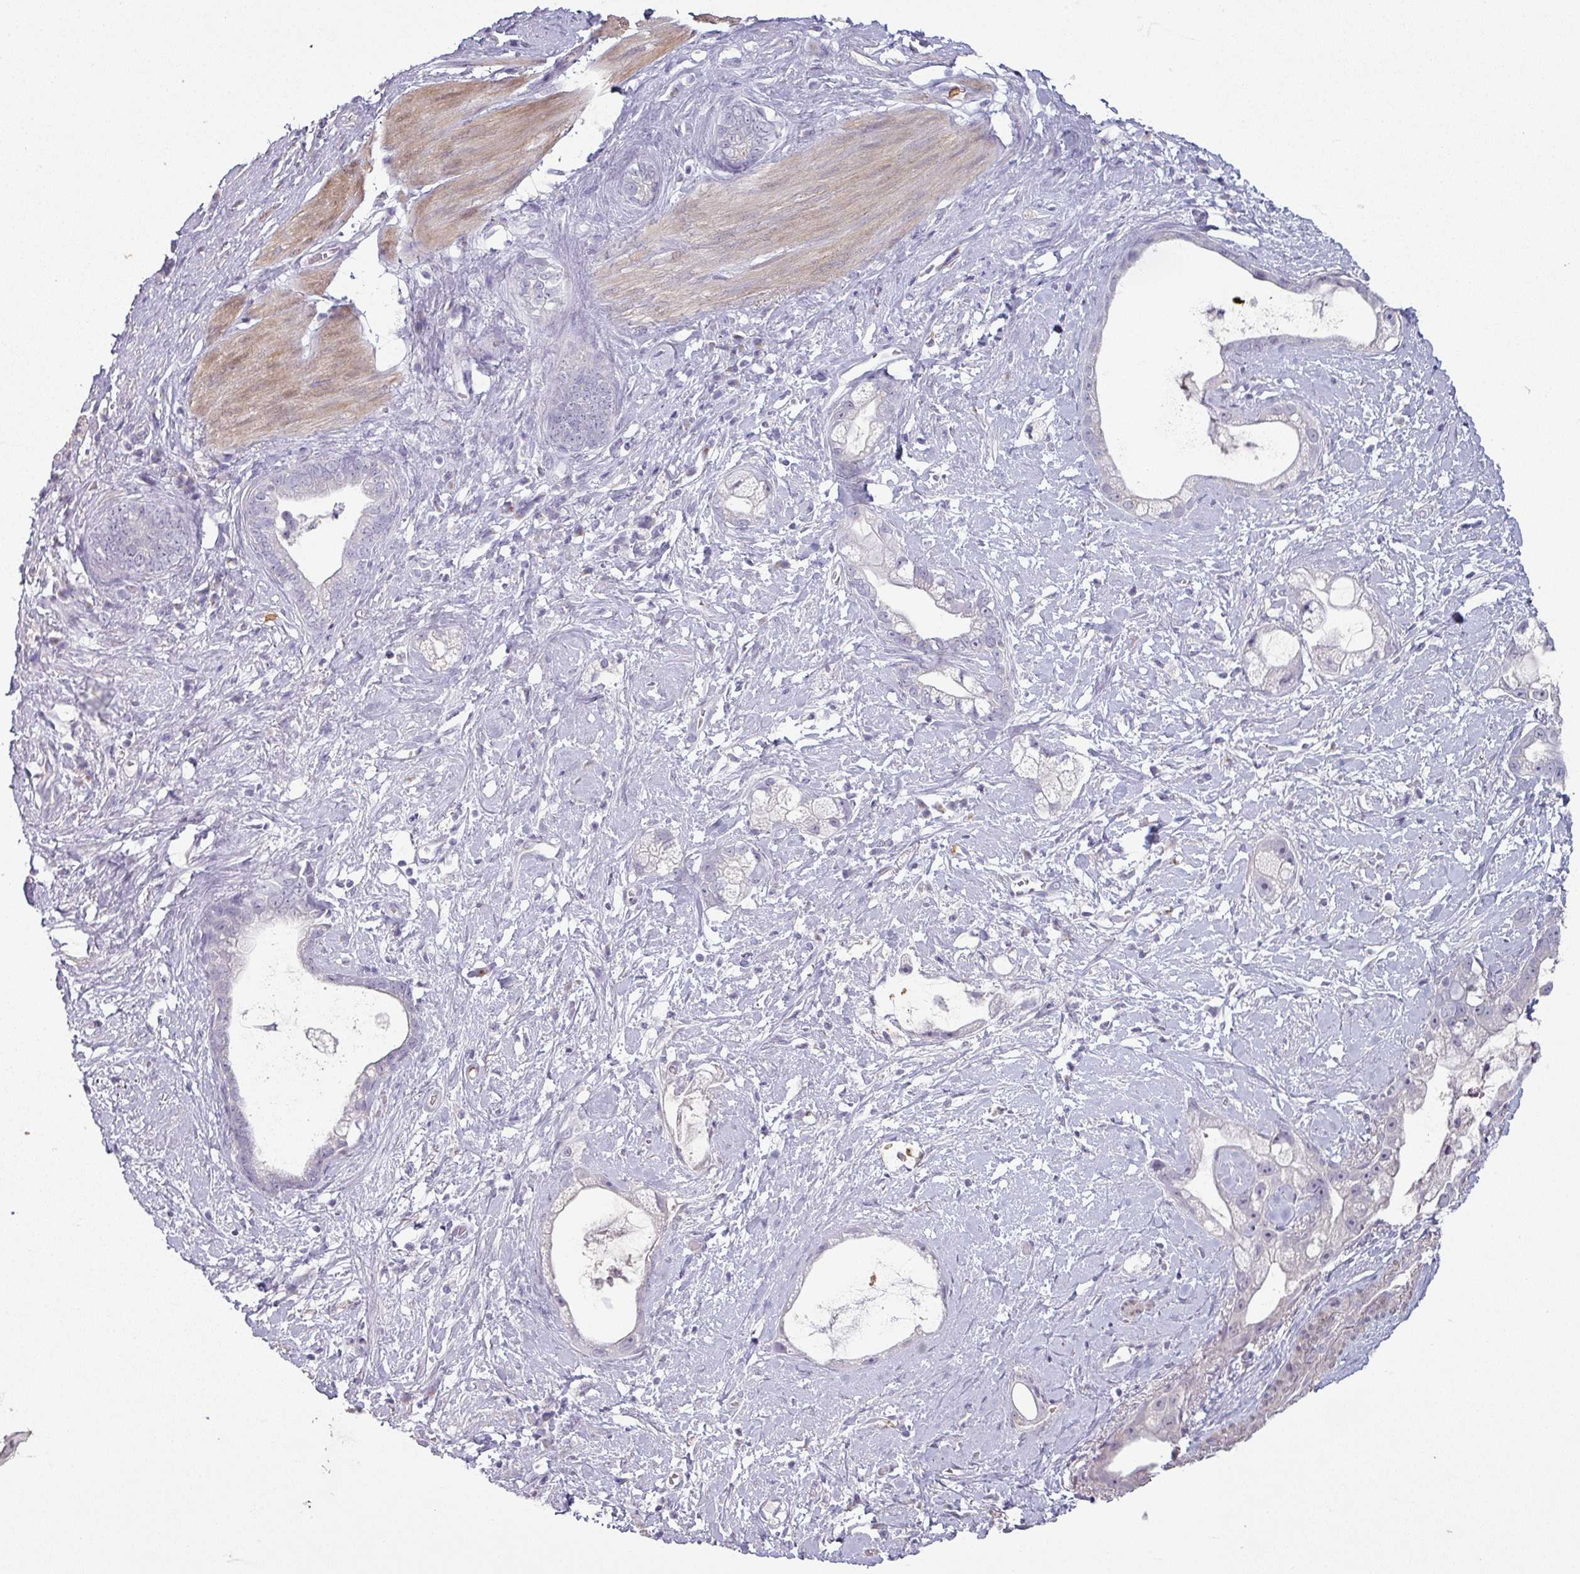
{"staining": {"intensity": "negative", "quantity": "none", "location": "none"}, "tissue": "stomach cancer", "cell_type": "Tumor cells", "image_type": "cancer", "snomed": [{"axis": "morphology", "description": "Adenocarcinoma, NOS"}, {"axis": "topography", "description": "Stomach"}], "caption": "A micrograph of stomach cancer (adenocarcinoma) stained for a protein reveals no brown staining in tumor cells.", "gene": "MAGEC3", "patient": {"sex": "male", "age": 55}}